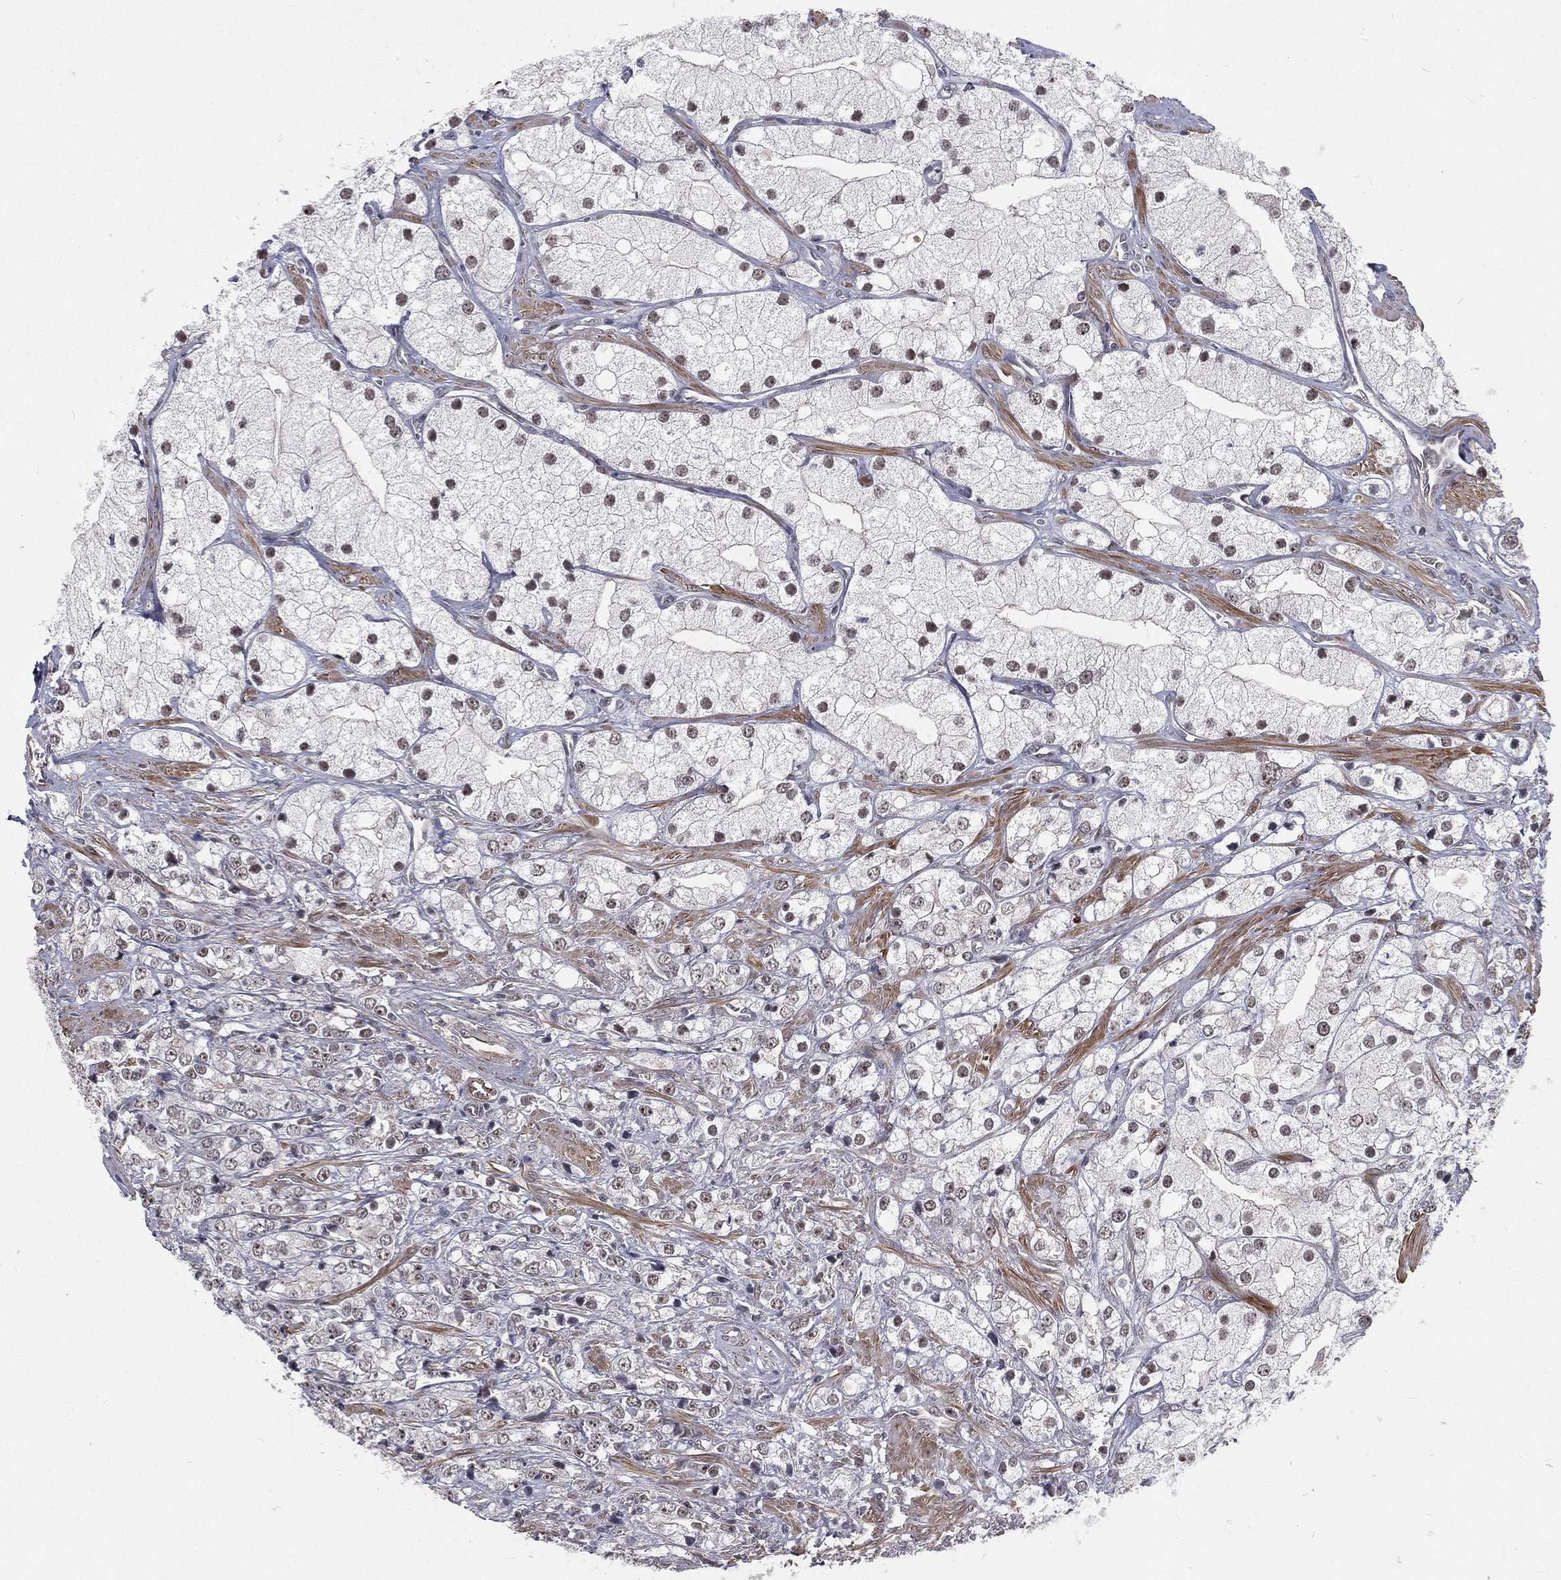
{"staining": {"intensity": "moderate", "quantity": "<25%", "location": "nuclear"}, "tissue": "prostate cancer", "cell_type": "Tumor cells", "image_type": "cancer", "snomed": [{"axis": "morphology", "description": "Adenocarcinoma, NOS"}, {"axis": "topography", "description": "Prostate and seminal vesicle, NOS"}, {"axis": "topography", "description": "Prostate"}], "caption": "Immunohistochemical staining of prostate cancer displays low levels of moderate nuclear protein expression in approximately <25% of tumor cells.", "gene": "MORC2", "patient": {"sex": "male", "age": 79}}